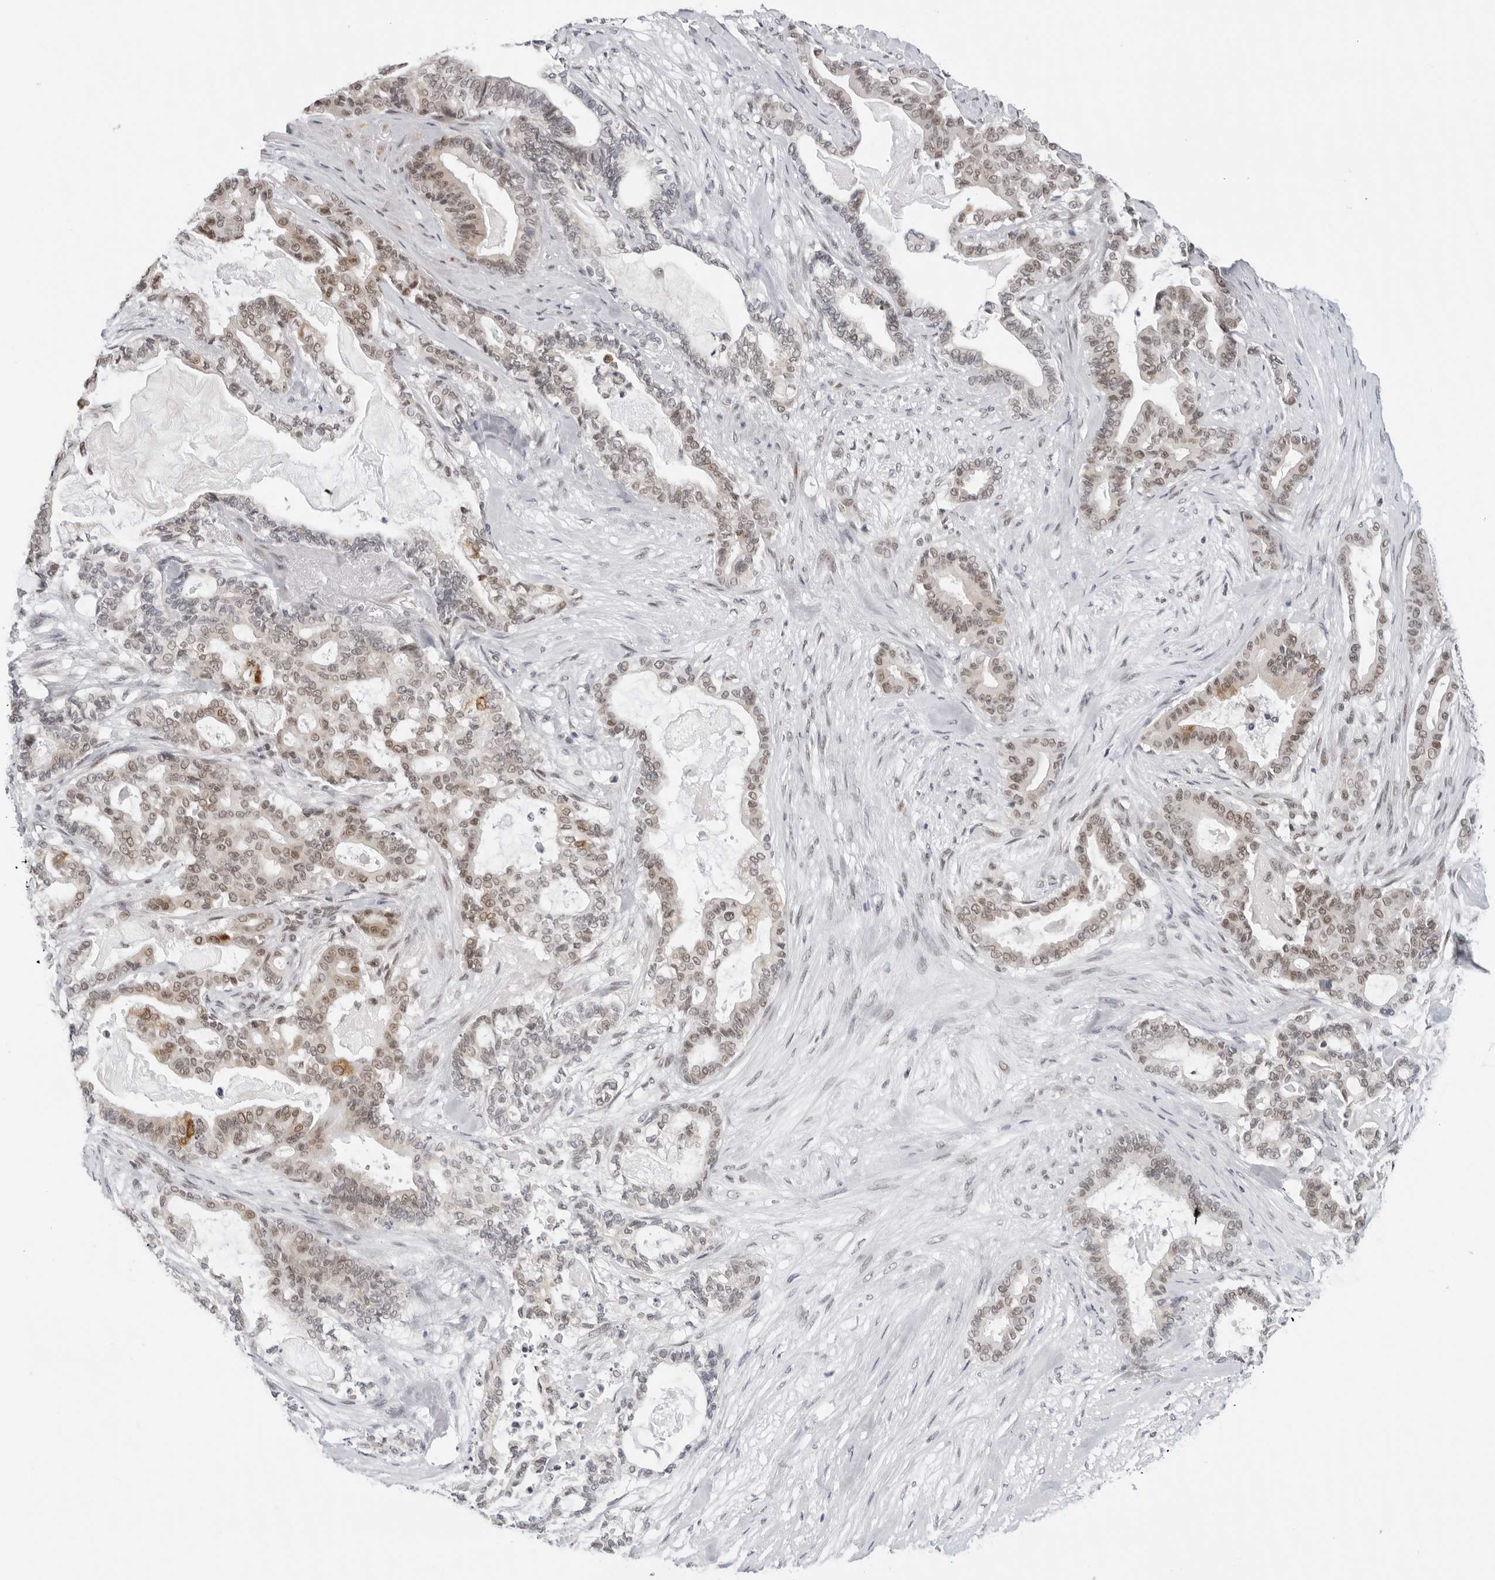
{"staining": {"intensity": "weak", "quantity": "25%-75%", "location": "cytoplasmic/membranous"}, "tissue": "pancreatic cancer", "cell_type": "Tumor cells", "image_type": "cancer", "snomed": [{"axis": "morphology", "description": "Adenocarcinoma, NOS"}, {"axis": "topography", "description": "Pancreas"}], "caption": "Pancreatic adenocarcinoma stained with a brown dye displays weak cytoplasmic/membranous positive positivity in approximately 25%-75% of tumor cells.", "gene": "FOXK2", "patient": {"sex": "male", "age": 63}}